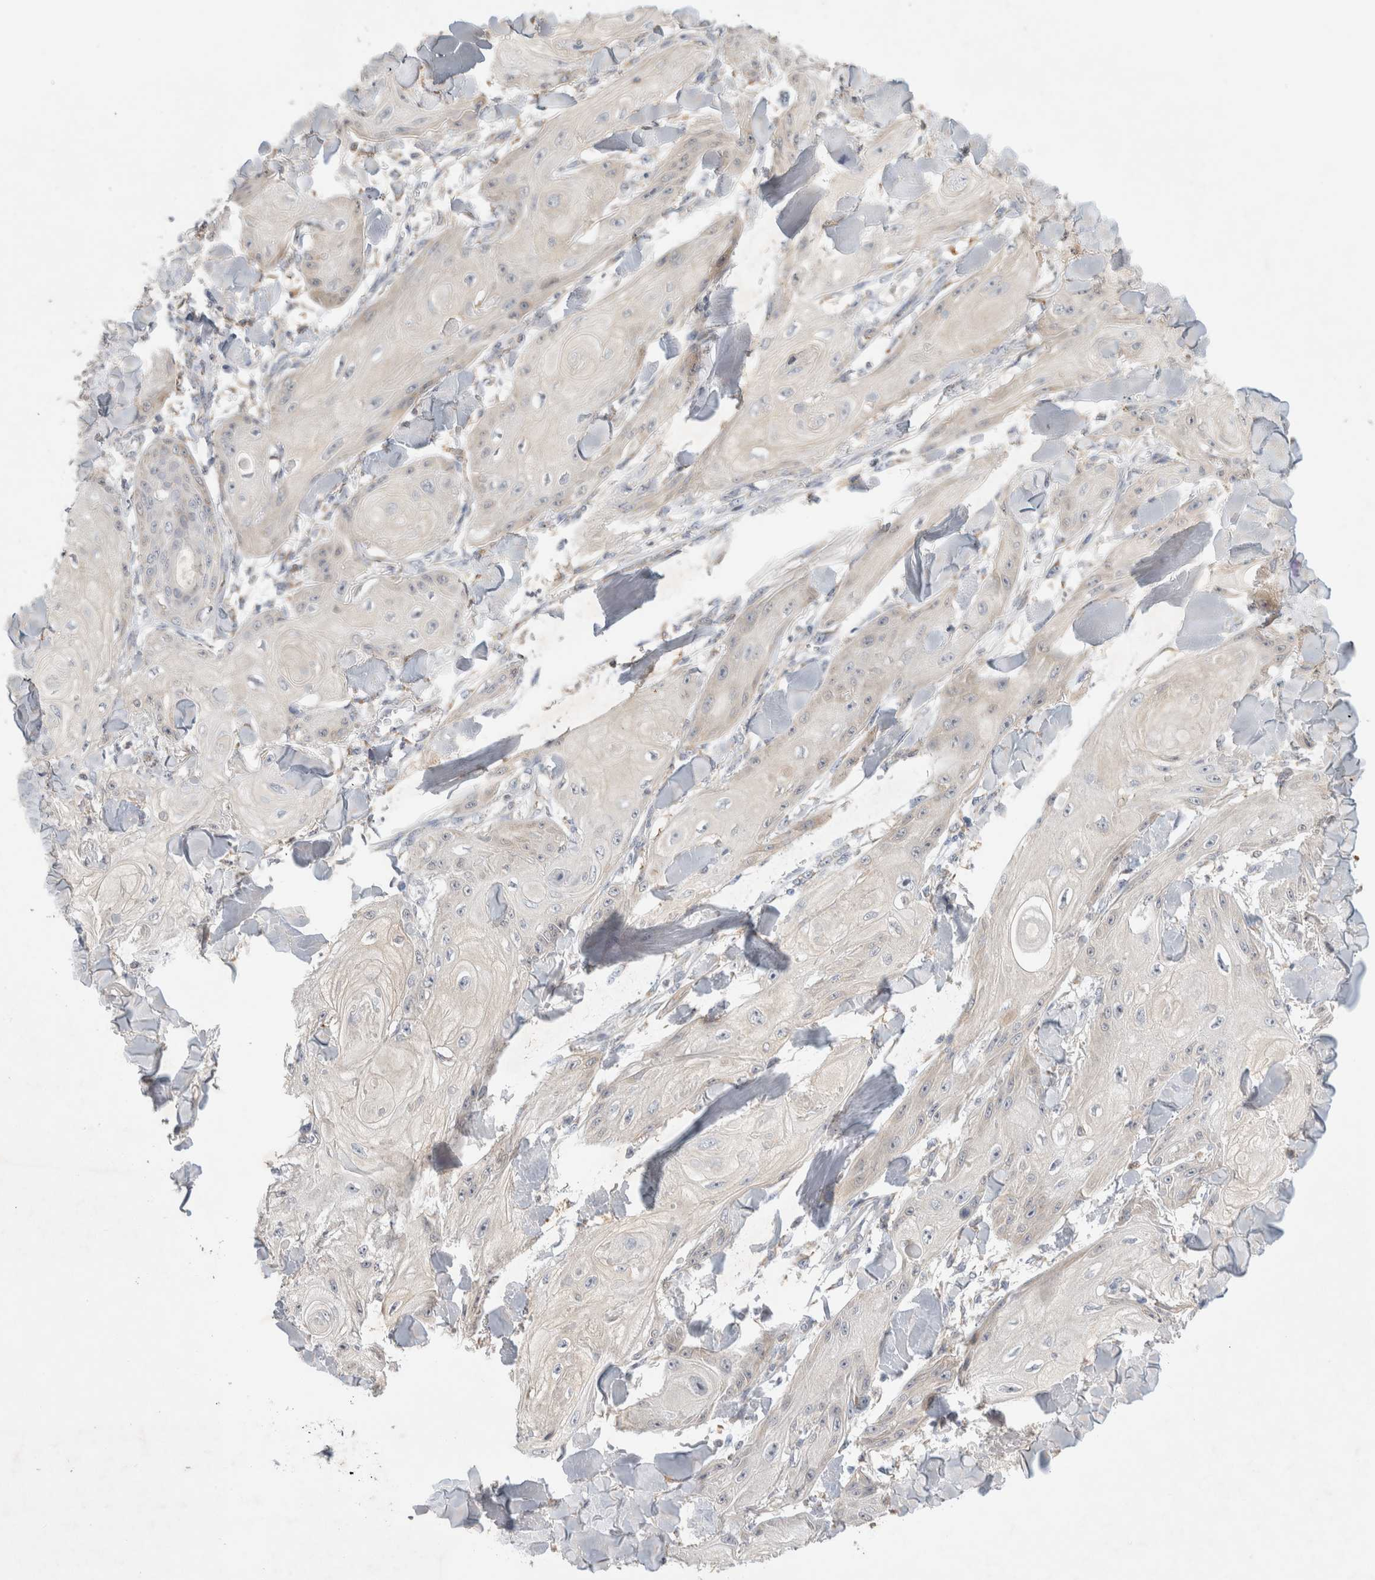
{"staining": {"intensity": "negative", "quantity": "none", "location": "none"}, "tissue": "skin cancer", "cell_type": "Tumor cells", "image_type": "cancer", "snomed": [{"axis": "morphology", "description": "Squamous cell carcinoma, NOS"}, {"axis": "topography", "description": "Skin"}], "caption": "Tumor cells show no significant protein expression in skin cancer.", "gene": "NEDD4L", "patient": {"sex": "male", "age": 74}}